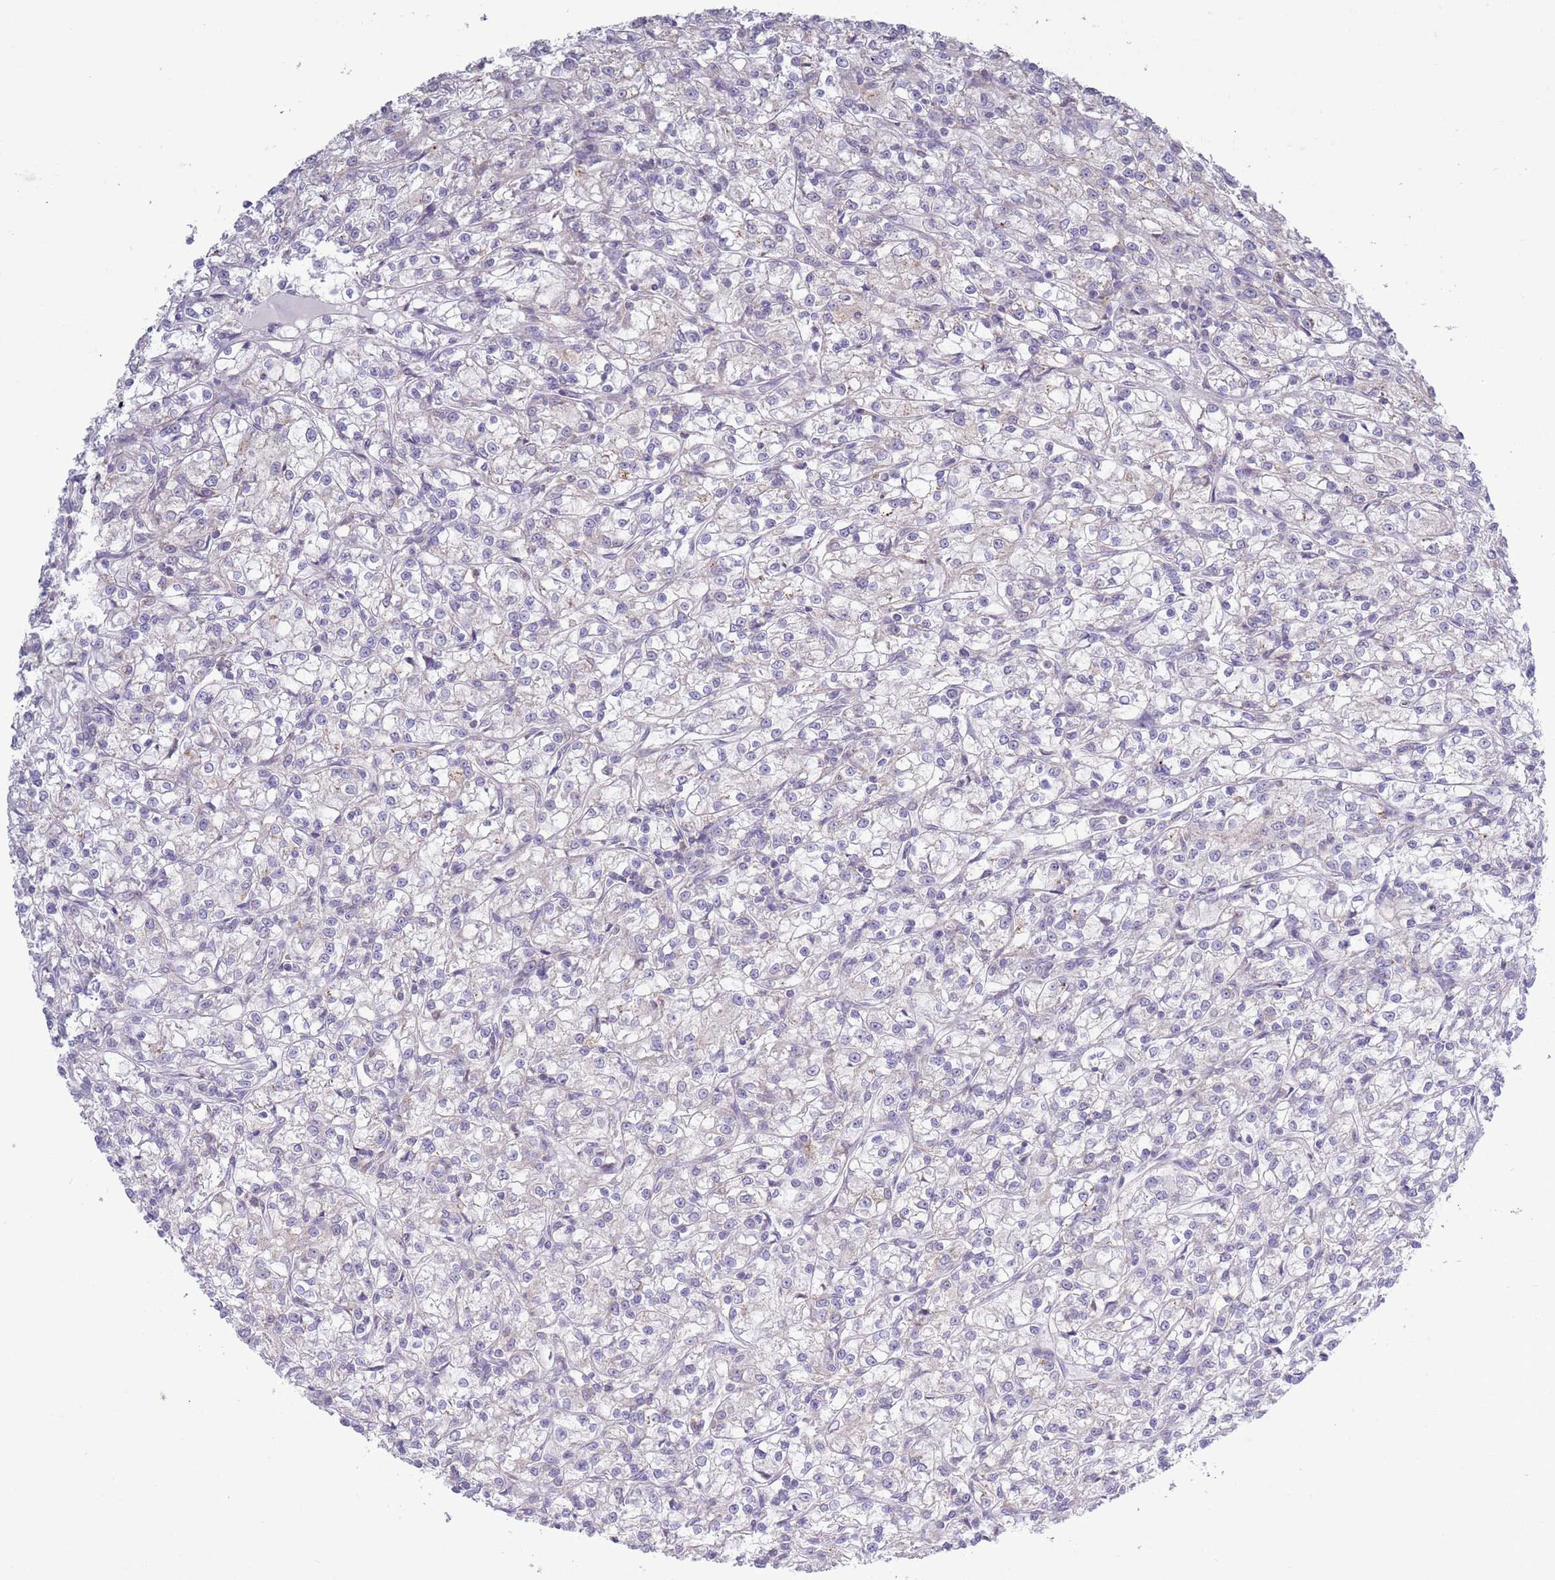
{"staining": {"intensity": "negative", "quantity": "none", "location": "none"}, "tissue": "renal cancer", "cell_type": "Tumor cells", "image_type": "cancer", "snomed": [{"axis": "morphology", "description": "Adenocarcinoma, NOS"}, {"axis": "topography", "description": "Kidney"}], "caption": "High magnification brightfield microscopy of renal adenocarcinoma stained with DAB (3,3'-diaminobenzidine) (brown) and counterstained with hematoxylin (blue): tumor cells show no significant staining. (Brightfield microscopy of DAB (3,3'-diaminobenzidine) immunohistochemistry at high magnification).", "gene": "ACSBG1", "patient": {"sex": "female", "age": 59}}